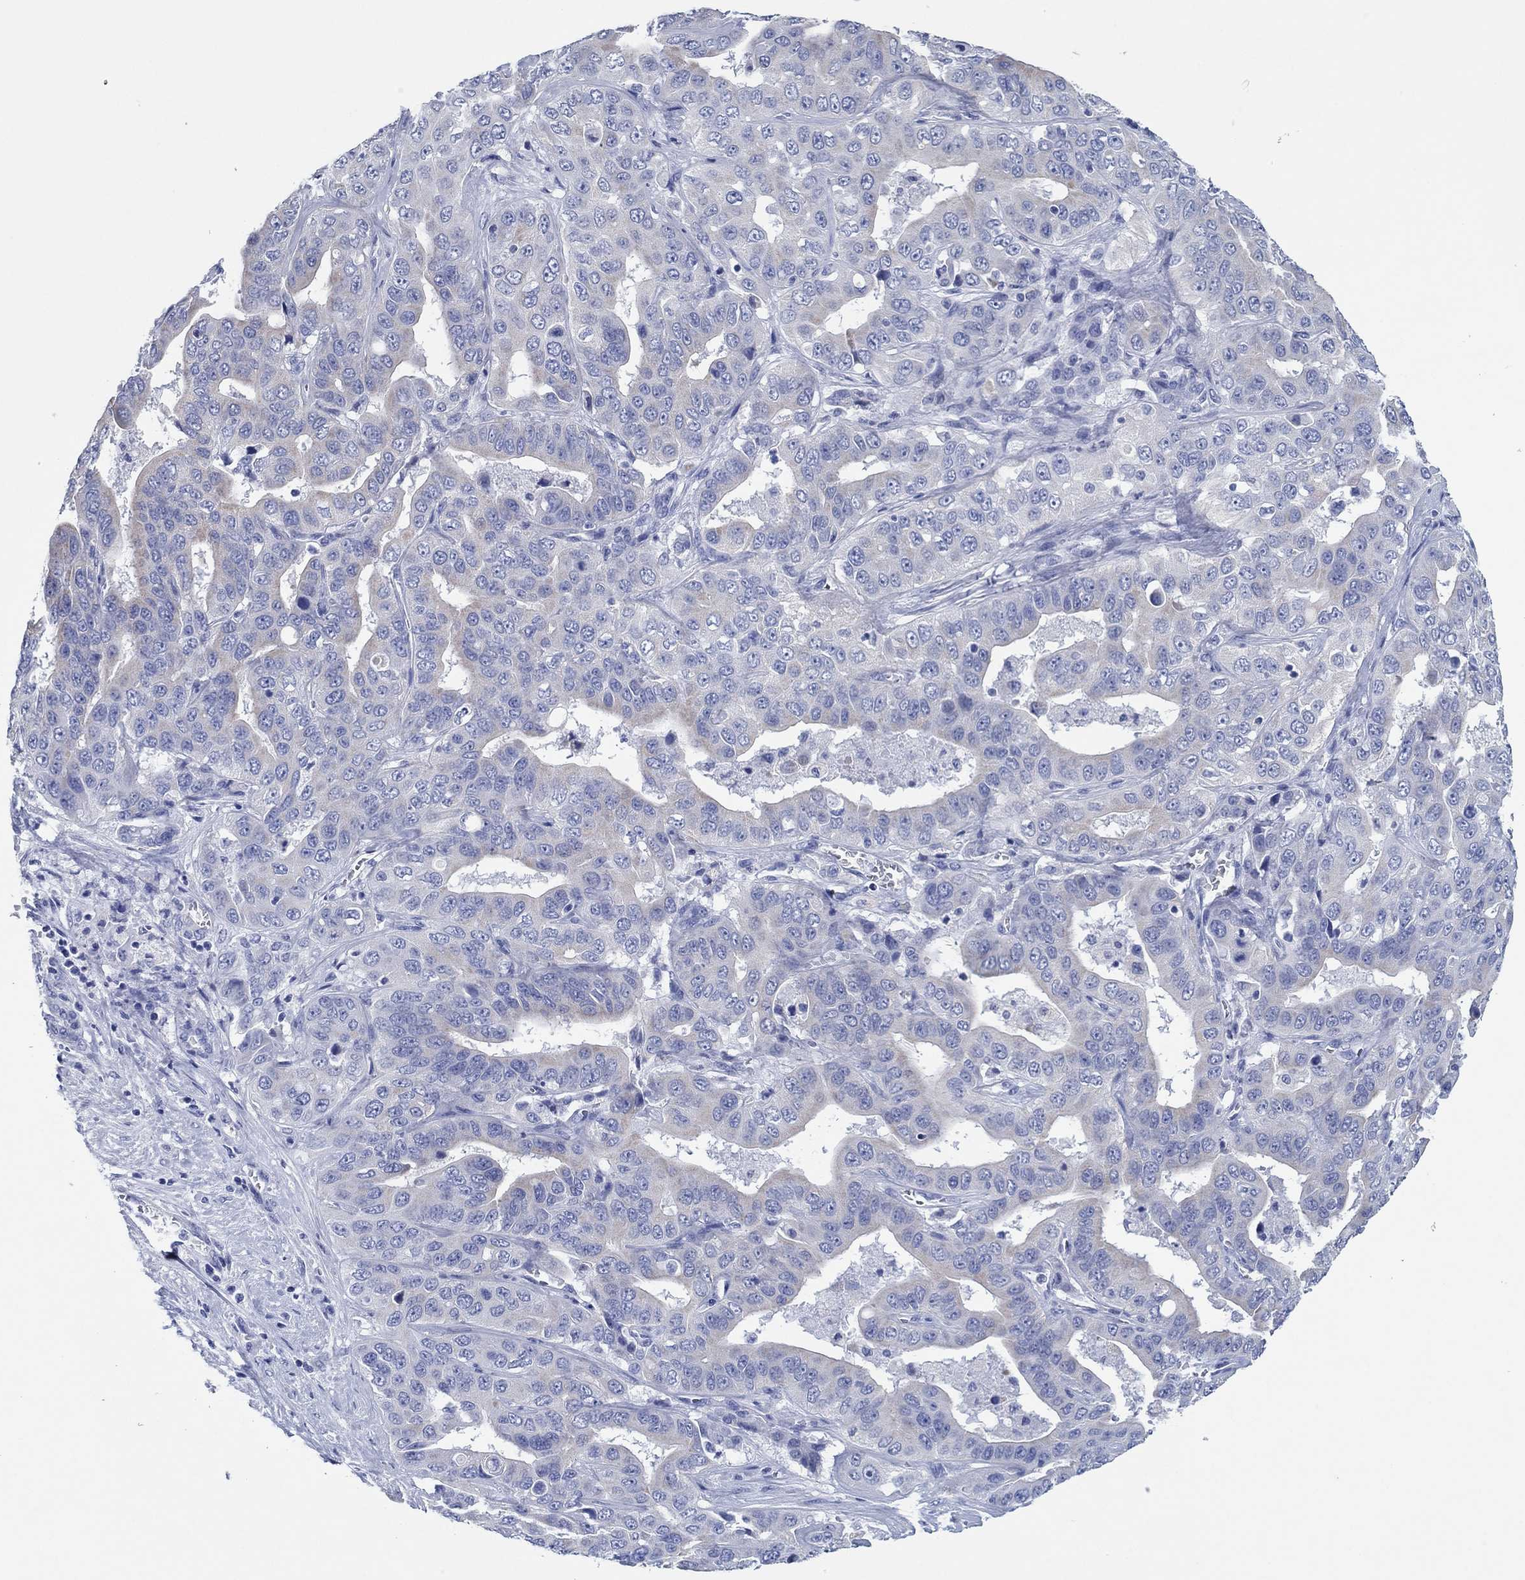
{"staining": {"intensity": "negative", "quantity": "none", "location": "none"}, "tissue": "liver cancer", "cell_type": "Tumor cells", "image_type": "cancer", "snomed": [{"axis": "morphology", "description": "Cholangiocarcinoma"}, {"axis": "topography", "description": "Liver"}], "caption": "An IHC image of liver cholangiocarcinoma is shown. There is no staining in tumor cells of liver cholangiocarcinoma.", "gene": "HCRT", "patient": {"sex": "female", "age": 52}}